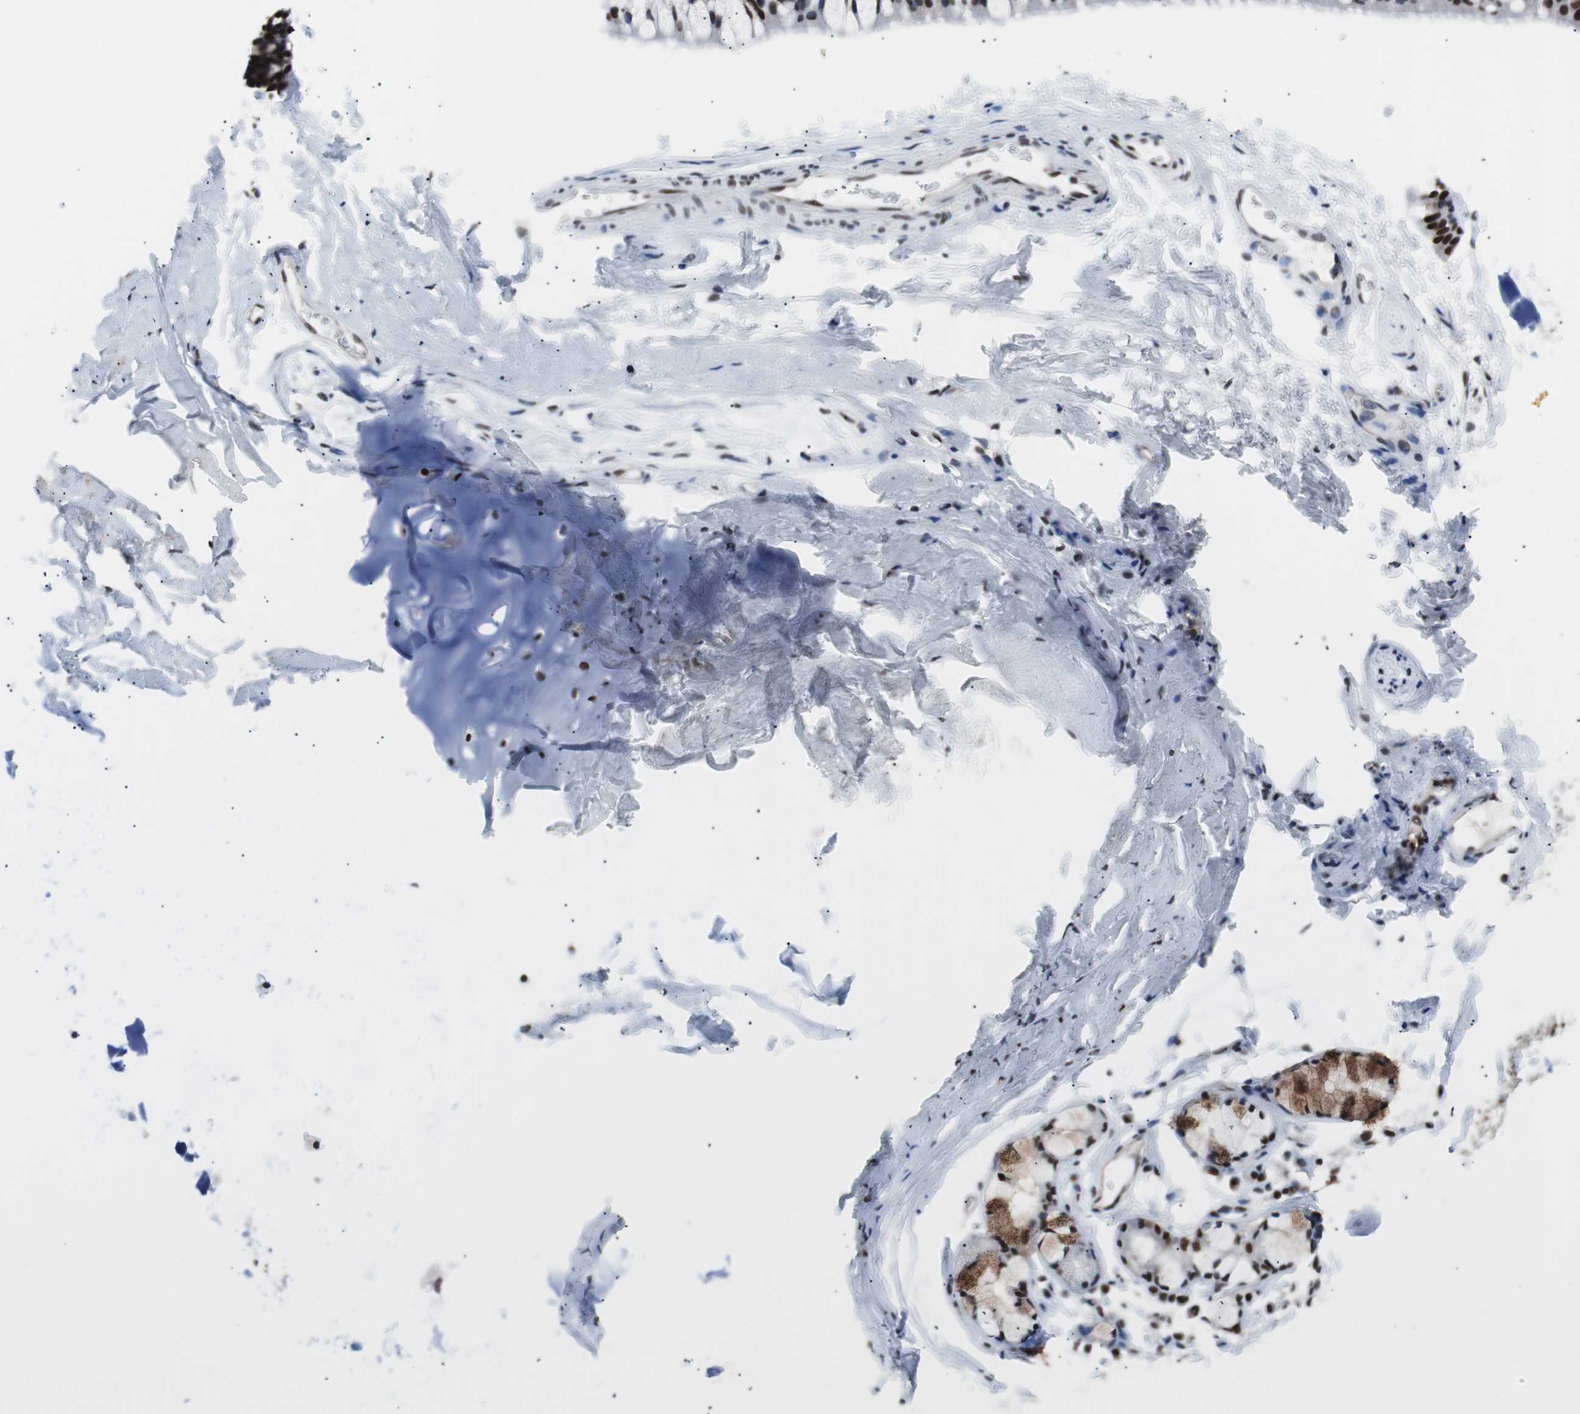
{"staining": {"intensity": "moderate", "quantity": ">75%", "location": "nuclear"}, "tissue": "adipose tissue", "cell_type": "Adipocytes", "image_type": "normal", "snomed": [{"axis": "morphology", "description": "Normal tissue, NOS"}, {"axis": "topography", "description": "Cartilage tissue"}, {"axis": "topography", "description": "Bronchus"}], "caption": "Moderate nuclear protein expression is appreciated in approximately >75% of adipocytes in adipose tissue. (brown staining indicates protein expression, while blue staining denotes nuclei).", "gene": "POGZ", "patient": {"sex": "female", "age": 73}}